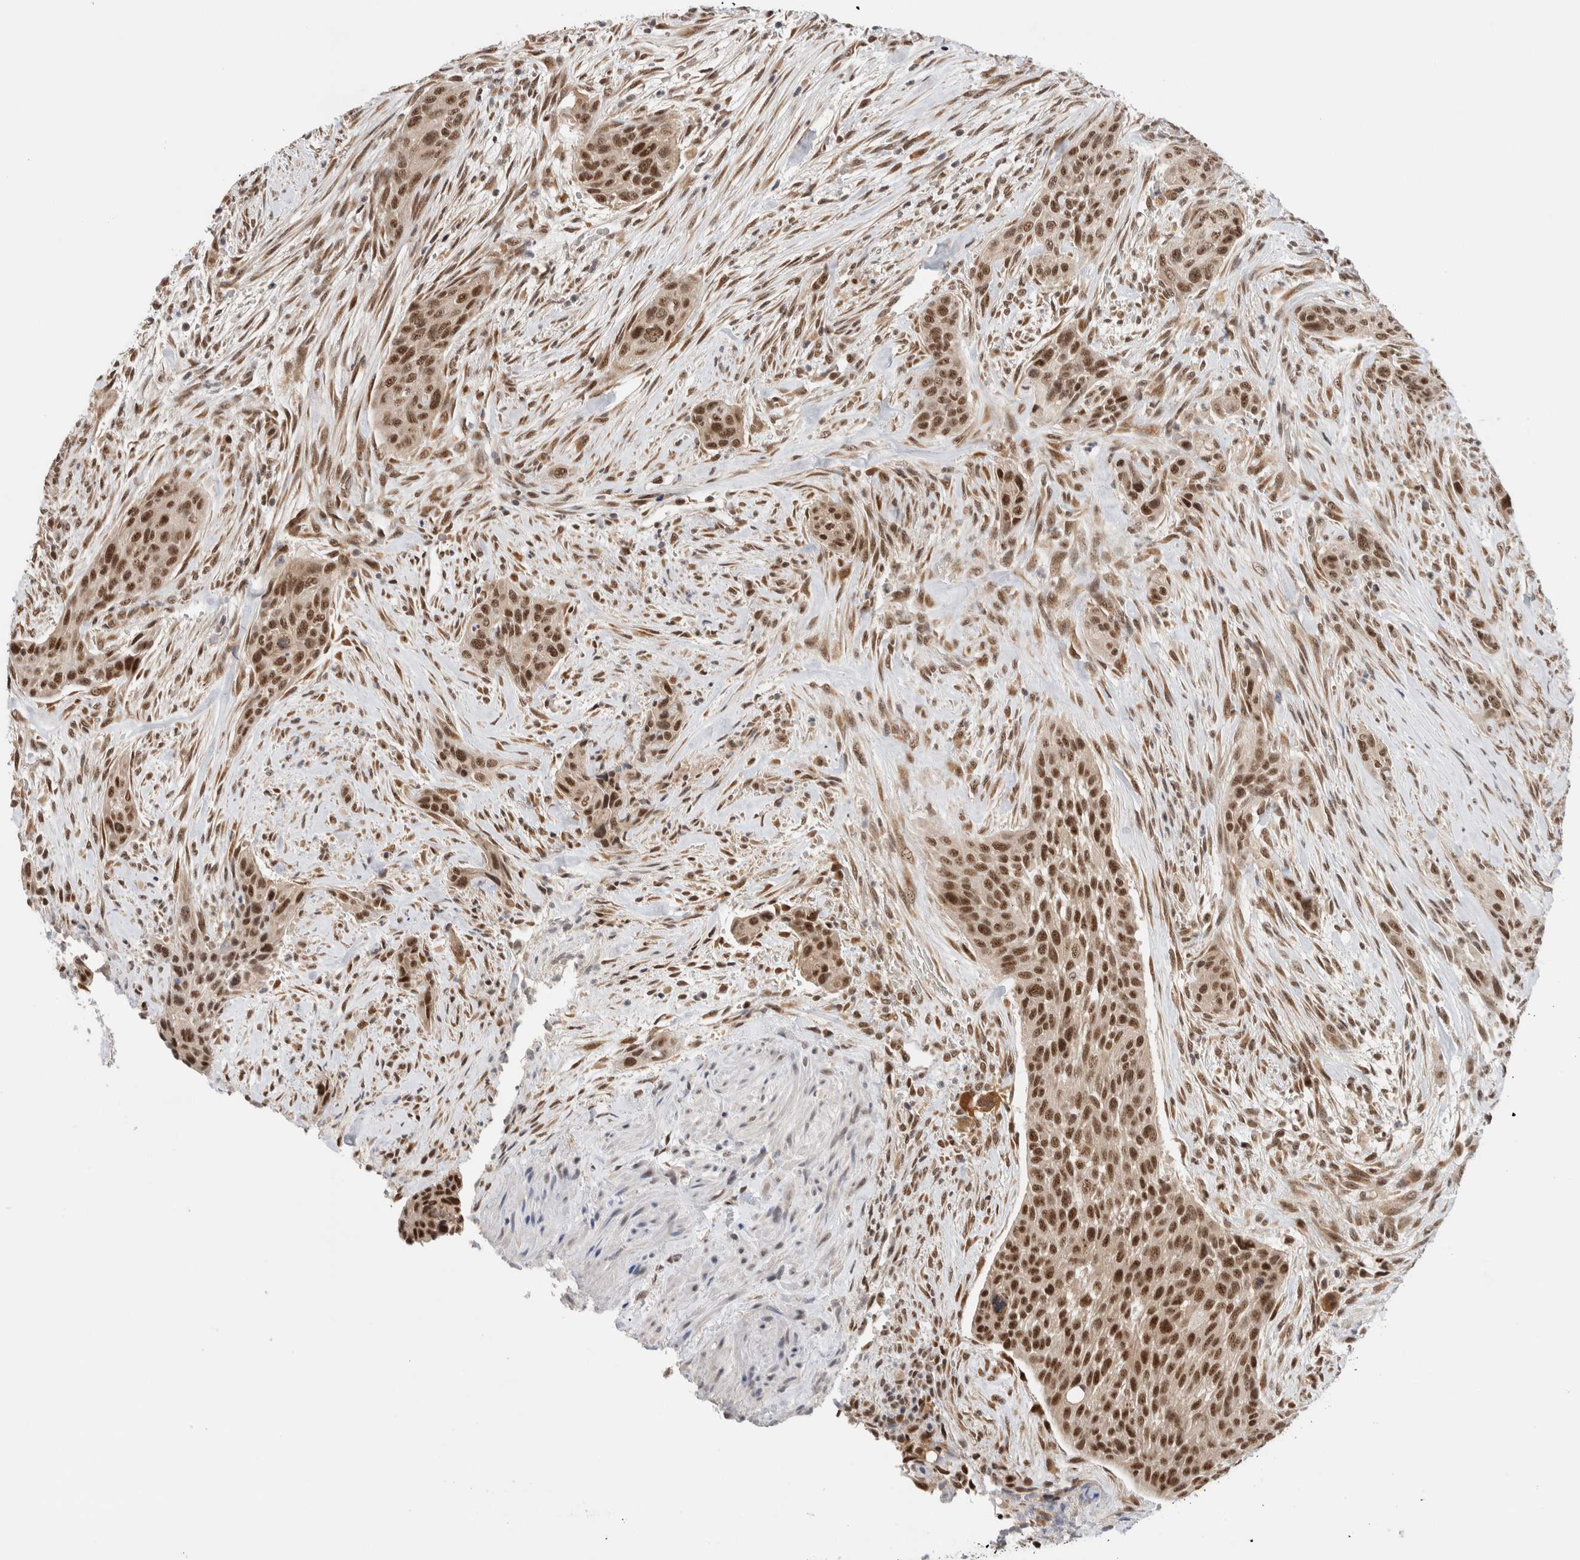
{"staining": {"intensity": "strong", "quantity": ">75%", "location": "nuclear"}, "tissue": "urothelial cancer", "cell_type": "Tumor cells", "image_type": "cancer", "snomed": [{"axis": "morphology", "description": "Urothelial carcinoma, High grade"}, {"axis": "topography", "description": "Urinary bladder"}], "caption": "An immunohistochemistry (IHC) micrograph of neoplastic tissue is shown. Protein staining in brown shows strong nuclear positivity in high-grade urothelial carcinoma within tumor cells.", "gene": "NCAPG2", "patient": {"sex": "male", "age": 35}}